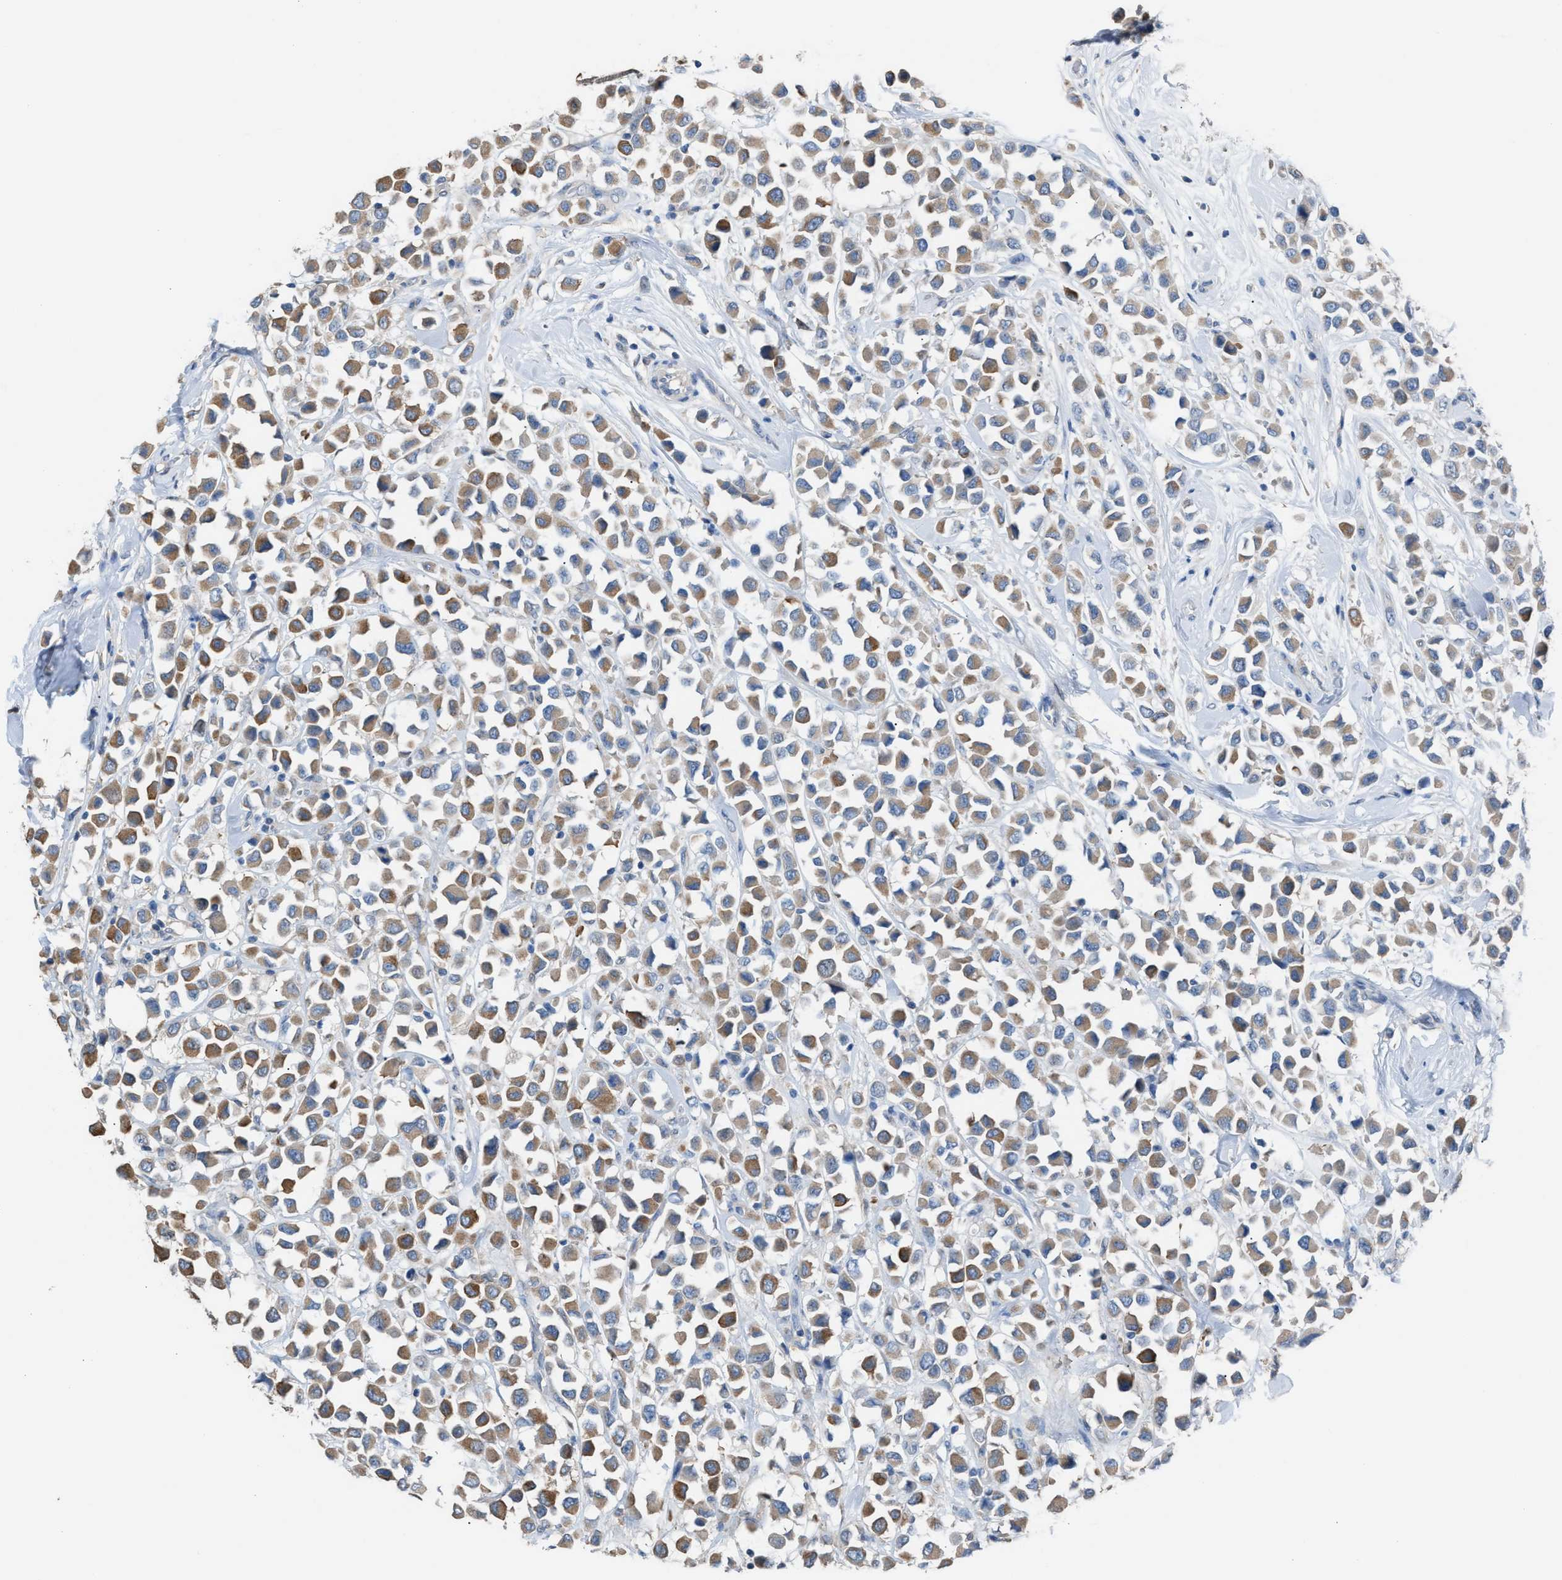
{"staining": {"intensity": "moderate", "quantity": ">75%", "location": "cytoplasmic/membranous"}, "tissue": "breast cancer", "cell_type": "Tumor cells", "image_type": "cancer", "snomed": [{"axis": "morphology", "description": "Duct carcinoma"}, {"axis": "topography", "description": "Breast"}], "caption": "A medium amount of moderate cytoplasmic/membranous staining is seen in about >75% of tumor cells in breast cancer tissue.", "gene": "NQO2", "patient": {"sex": "female", "age": 61}}